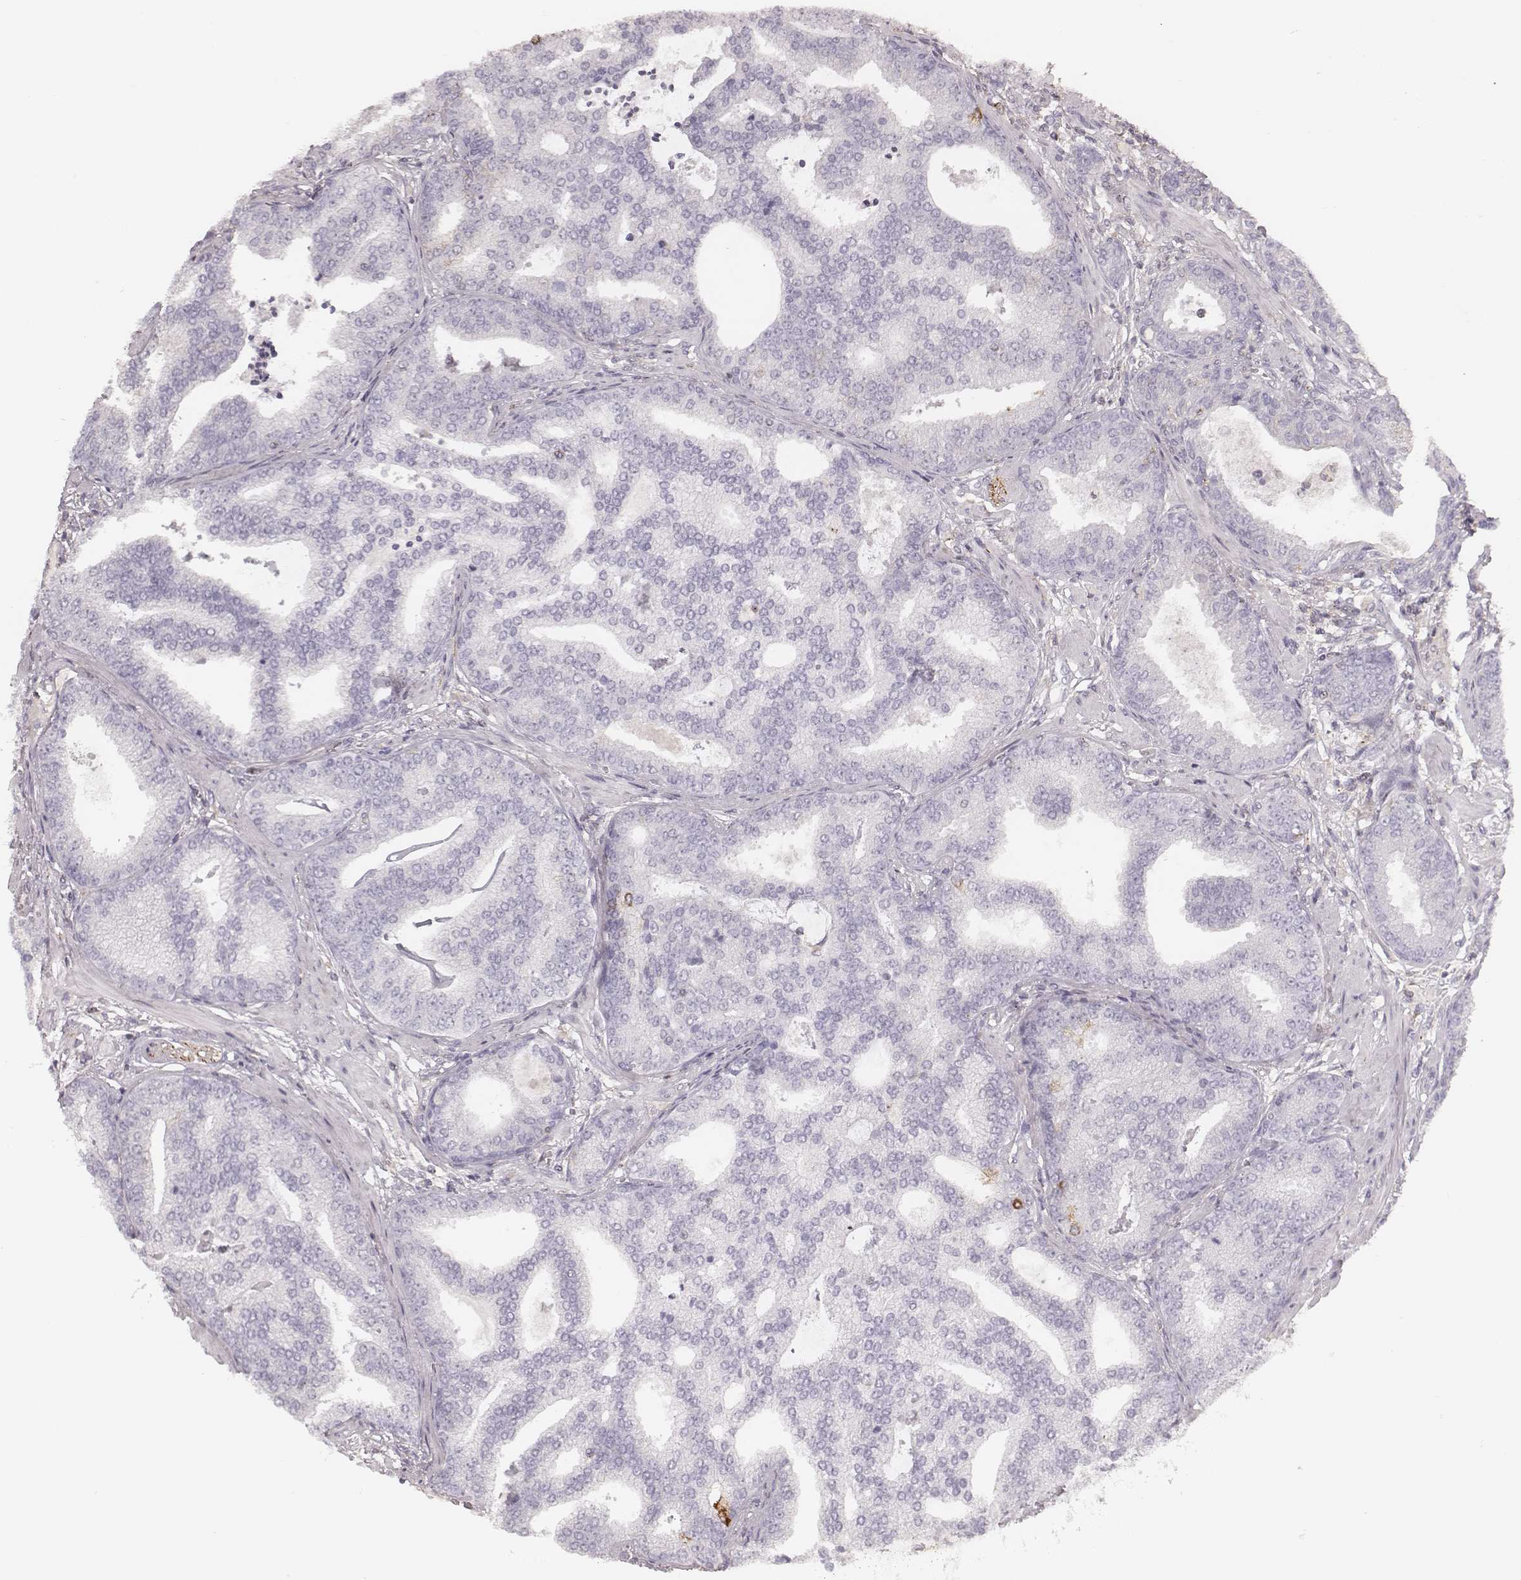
{"staining": {"intensity": "negative", "quantity": "none", "location": "none"}, "tissue": "prostate cancer", "cell_type": "Tumor cells", "image_type": "cancer", "snomed": [{"axis": "morphology", "description": "Adenocarcinoma, NOS"}, {"axis": "topography", "description": "Prostate"}], "caption": "Prostate adenocarcinoma was stained to show a protein in brown. There is no significant staining in tumor cells.", "gene": "MSX1", "patient": {"sex": "male", "age": 64}}